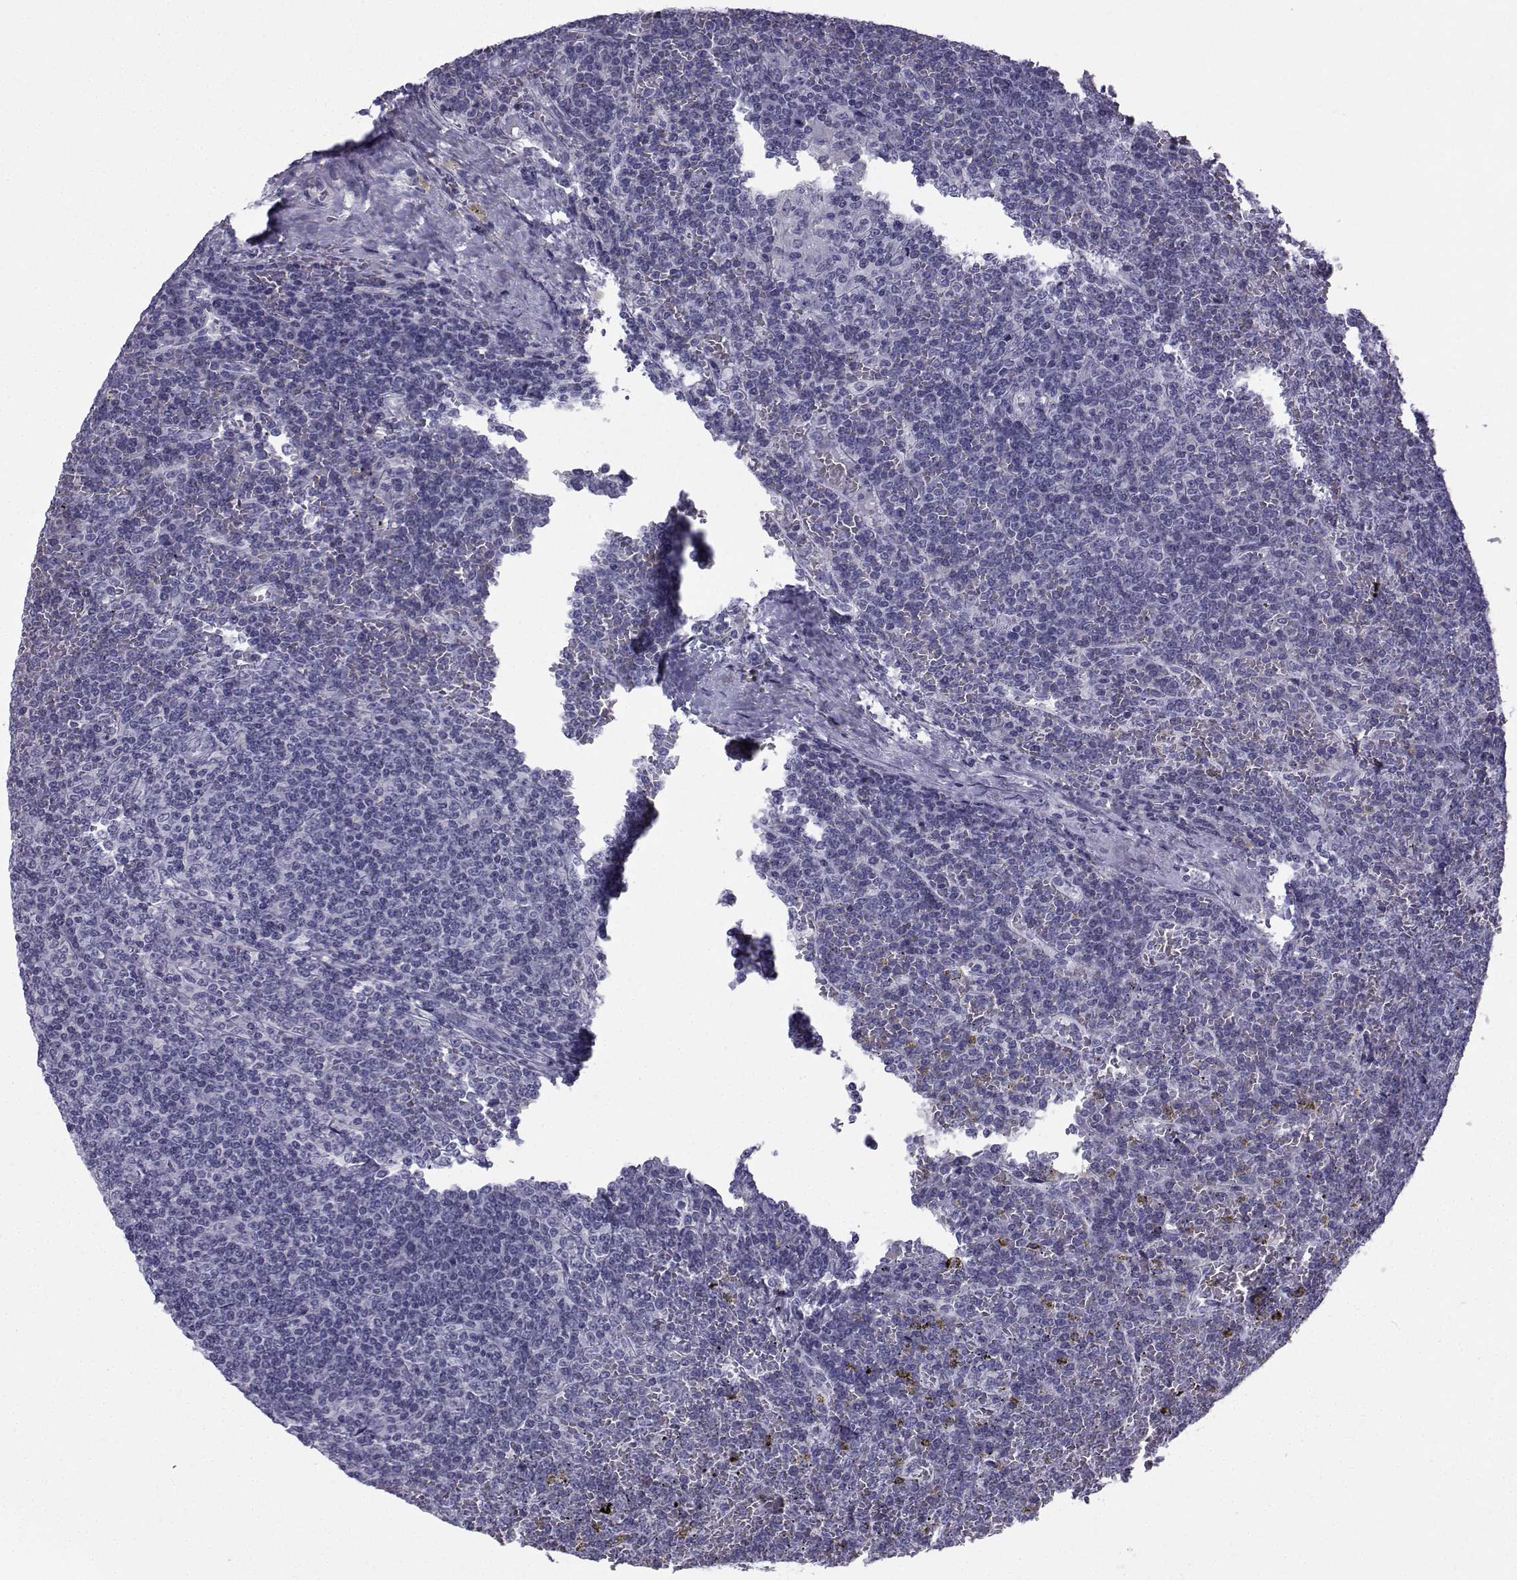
{"staining": {"intensity": "negative", "quantity": "none", "location": "none"}, "tissue": "lymphoma", "cell_type": "Tumor cells", "image_type": "cancer", "snomed": [{"axis": "morphology", "description": "Malignant lymphoma, non-Hodgkin's type, Low grade"}, {"axis": "topography", "description": "Spleen"}], "caption": "The image shows no staining of tumor cells in lymphoma. (IHC, brightfield microscopy, high magnification).", "gene": "SPANXD", "patient": {"sex": "female", "age": 19}}